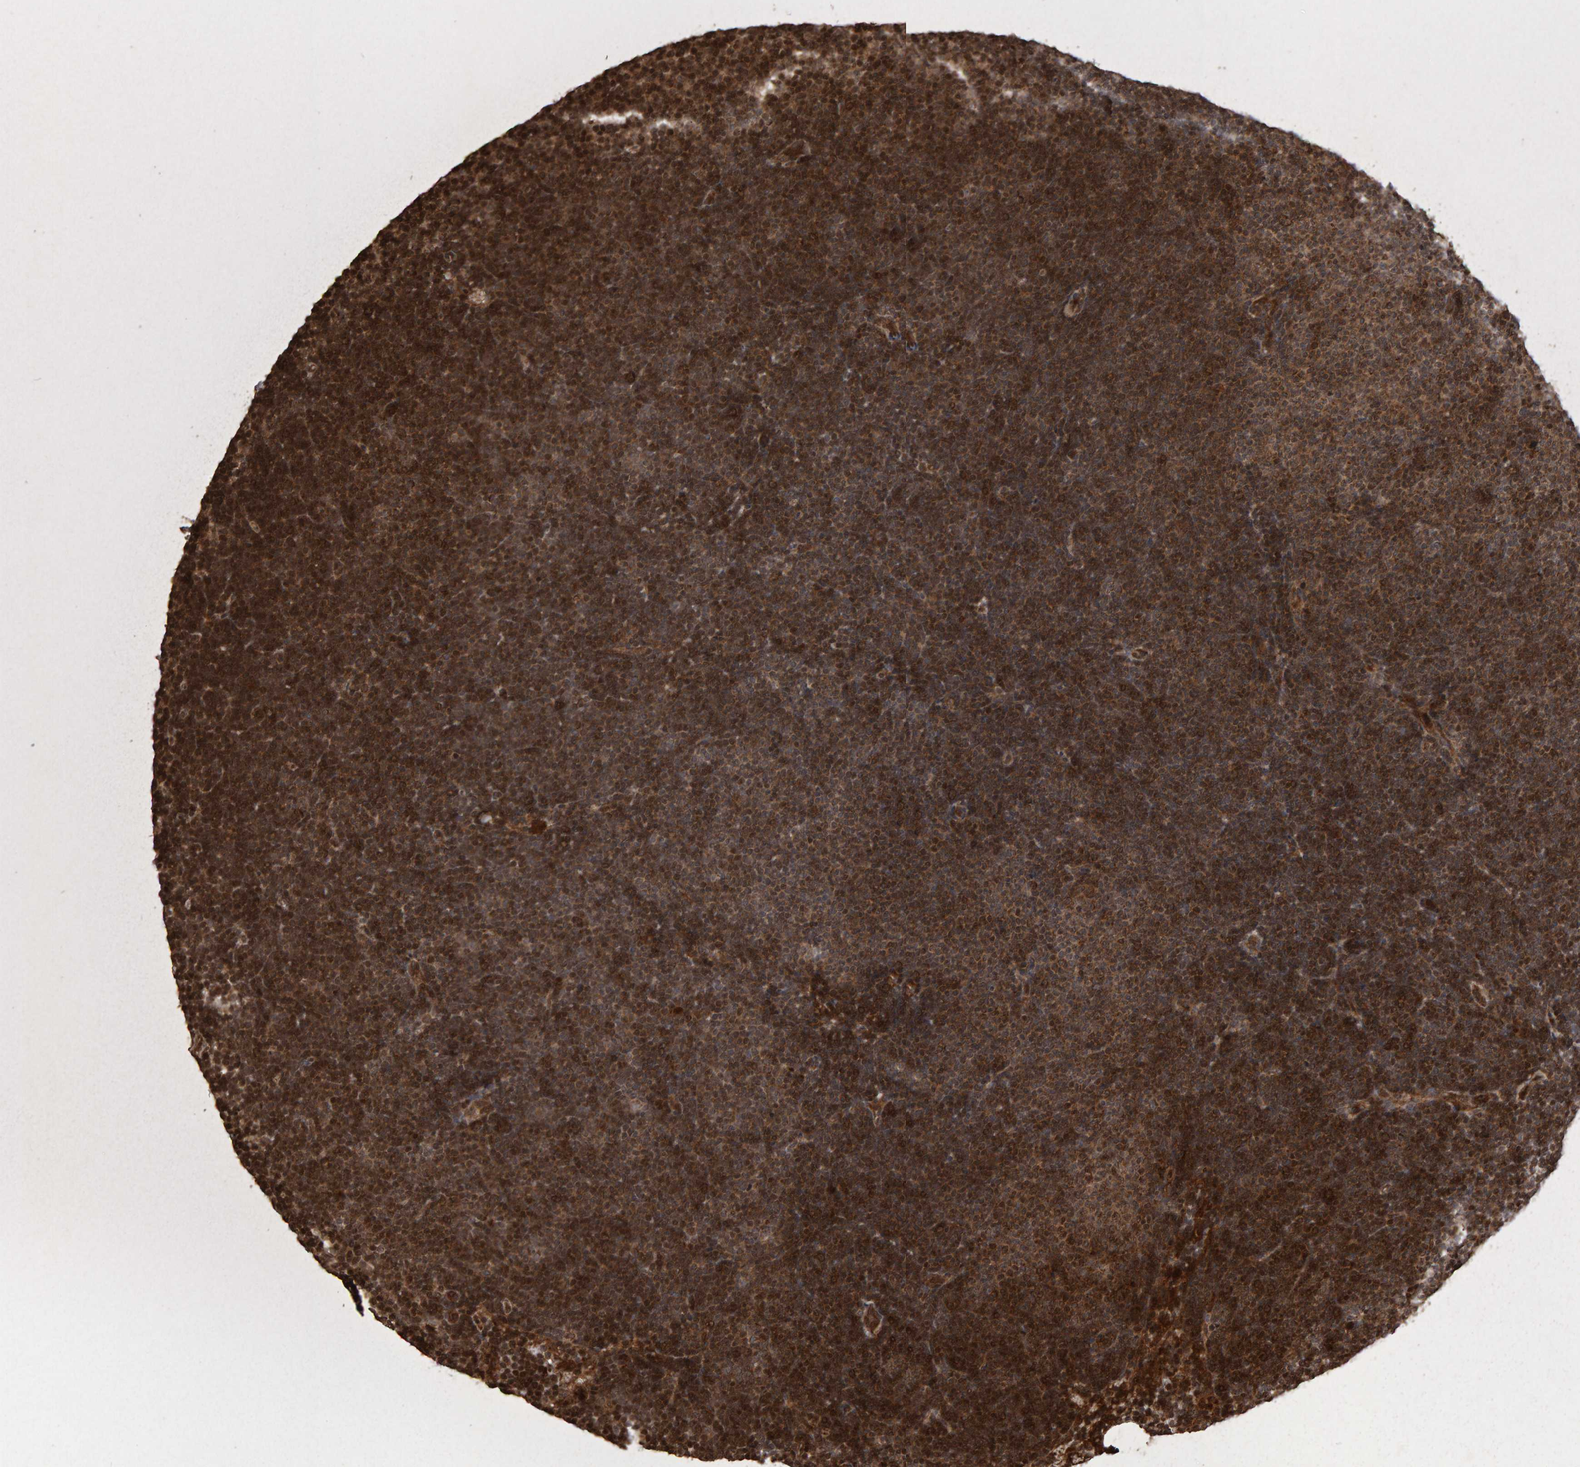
{"staining": {"intensity": "moderate", "quantity": "25%-75%", "location": "cytoplasmic/membranous"}, "tissue": "lymphoma", "cell_type": "Tumor cells", "image_type": "cancer", "snomed": [{"axis": "morphology", "description": "Malignant lymphoma, non-Hodgkin's type, Low grade"}, {"axis": "topography", "description": "Lymph node"}], "caption": "This photomicrograph exhibits malignant lymphoma, non-Hodgkin's type (low-grade) stained with IHC to label a protein in brown. The cytoplasmic/membranous of tumor cells show moderate positivity for the protein. Nuclei are counter-stained blue.", "gene": "OSBP2", "patient": {"sex": "female", "age": 53}}